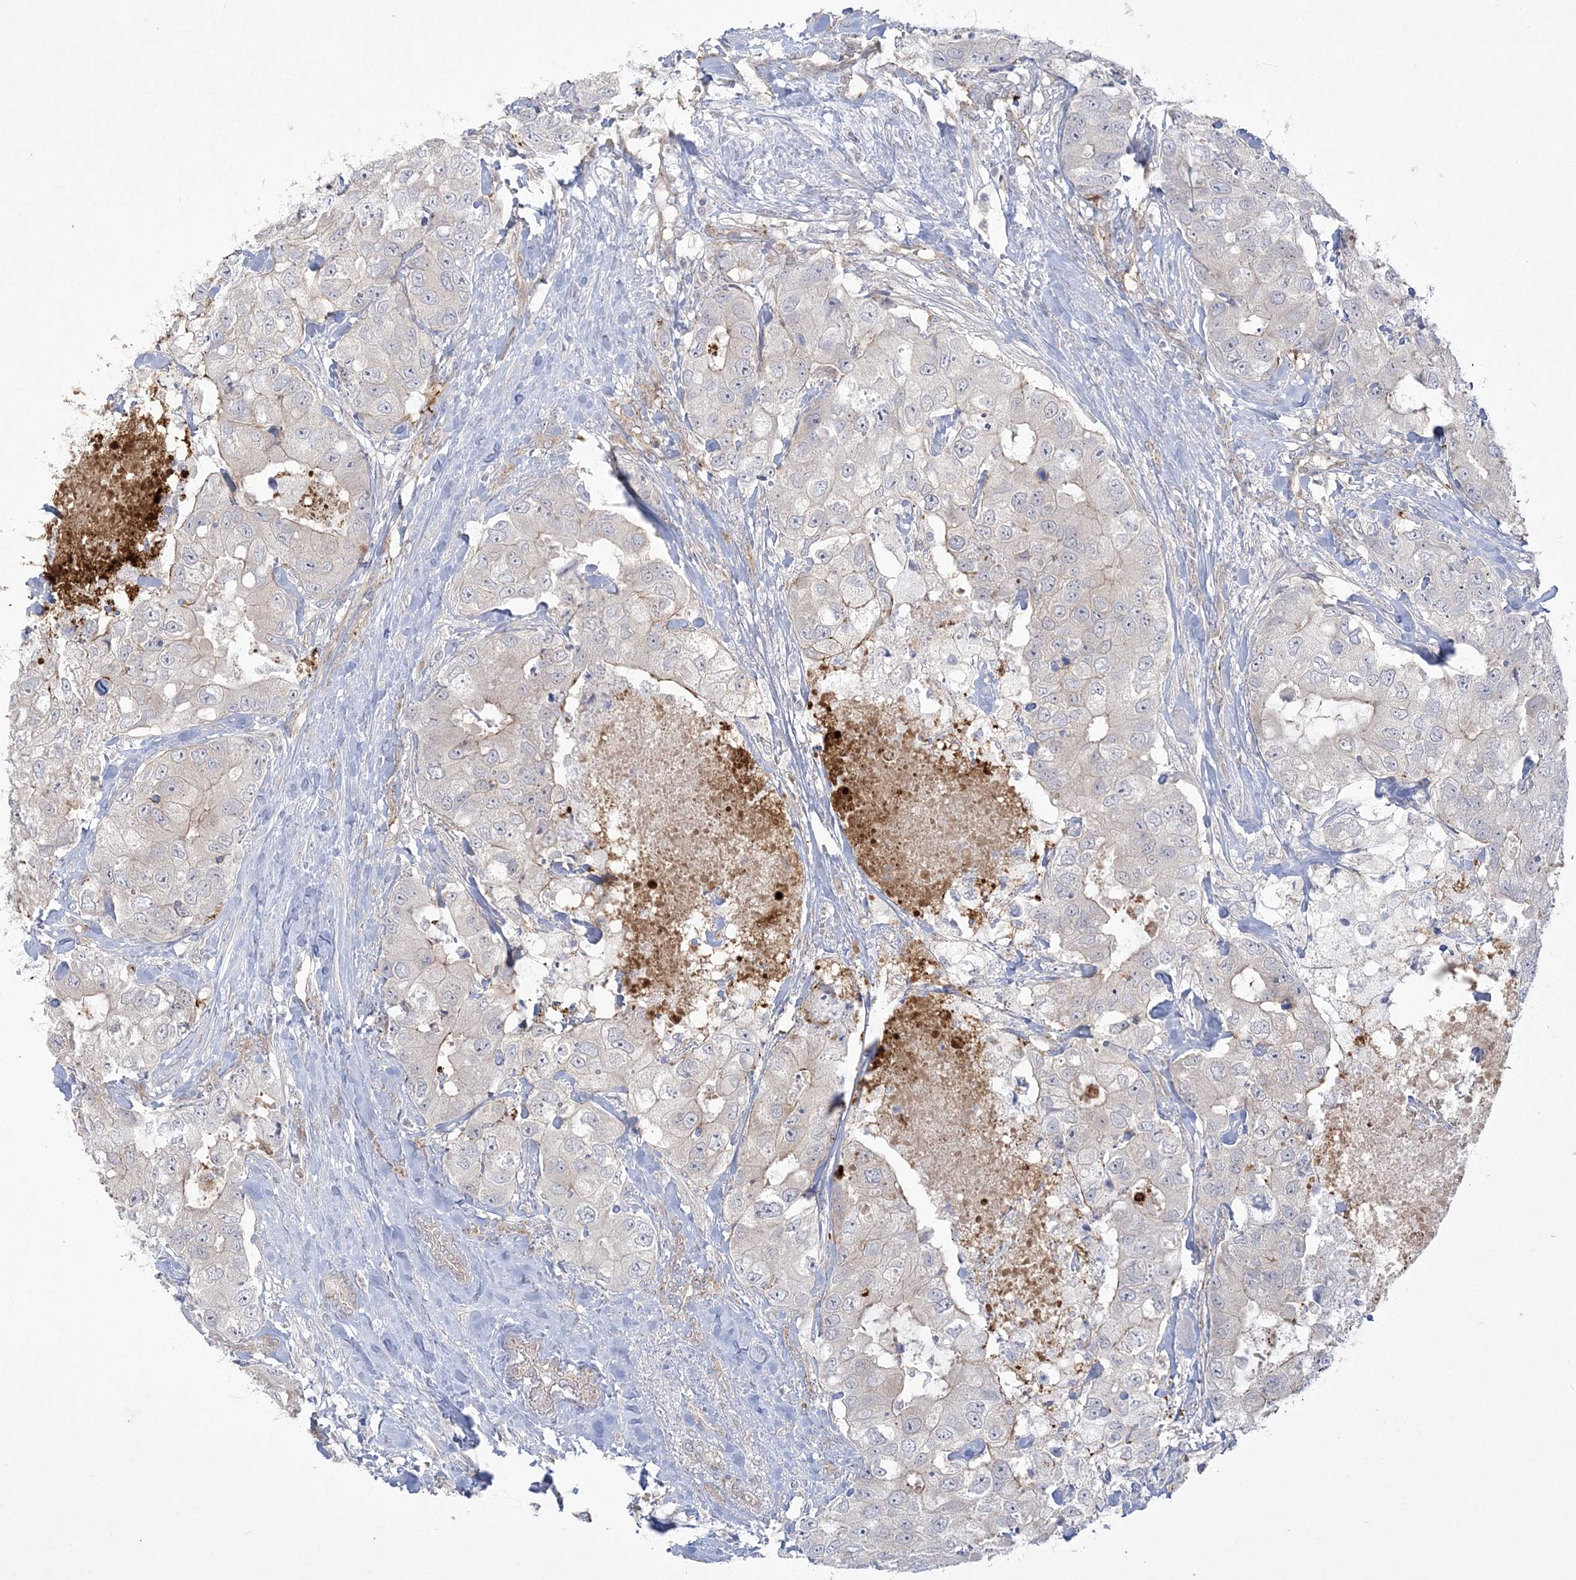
{"staining": {"intensity": "moderate", "quantity": "<25%", "location": "cytoplasmic/membranous"}, "tissue": "breast cancer", "cell_type": "Tumor cells", "image_type": "cancer", "snomed": [{"axis": "morphology", "description": "Duct carcinoma"}, {"axis": "topography", "description": "Breast"}], "caption": "IHC staining of breast intraductal carcinoma, which exhibits low levels of moderate cytoplasmic/membranous expression in about <25% of tumor cells indicating moderate cytoplasmic/membranous protein positivity. The staining was performed using DAB (3,3'-diaminobenzidine) (brown) for protein detection and nuclei were counterstained in hematoxylin (blue).", "gene": "ADAMTS12", "patient": {"sex": "female", "age": 62}}